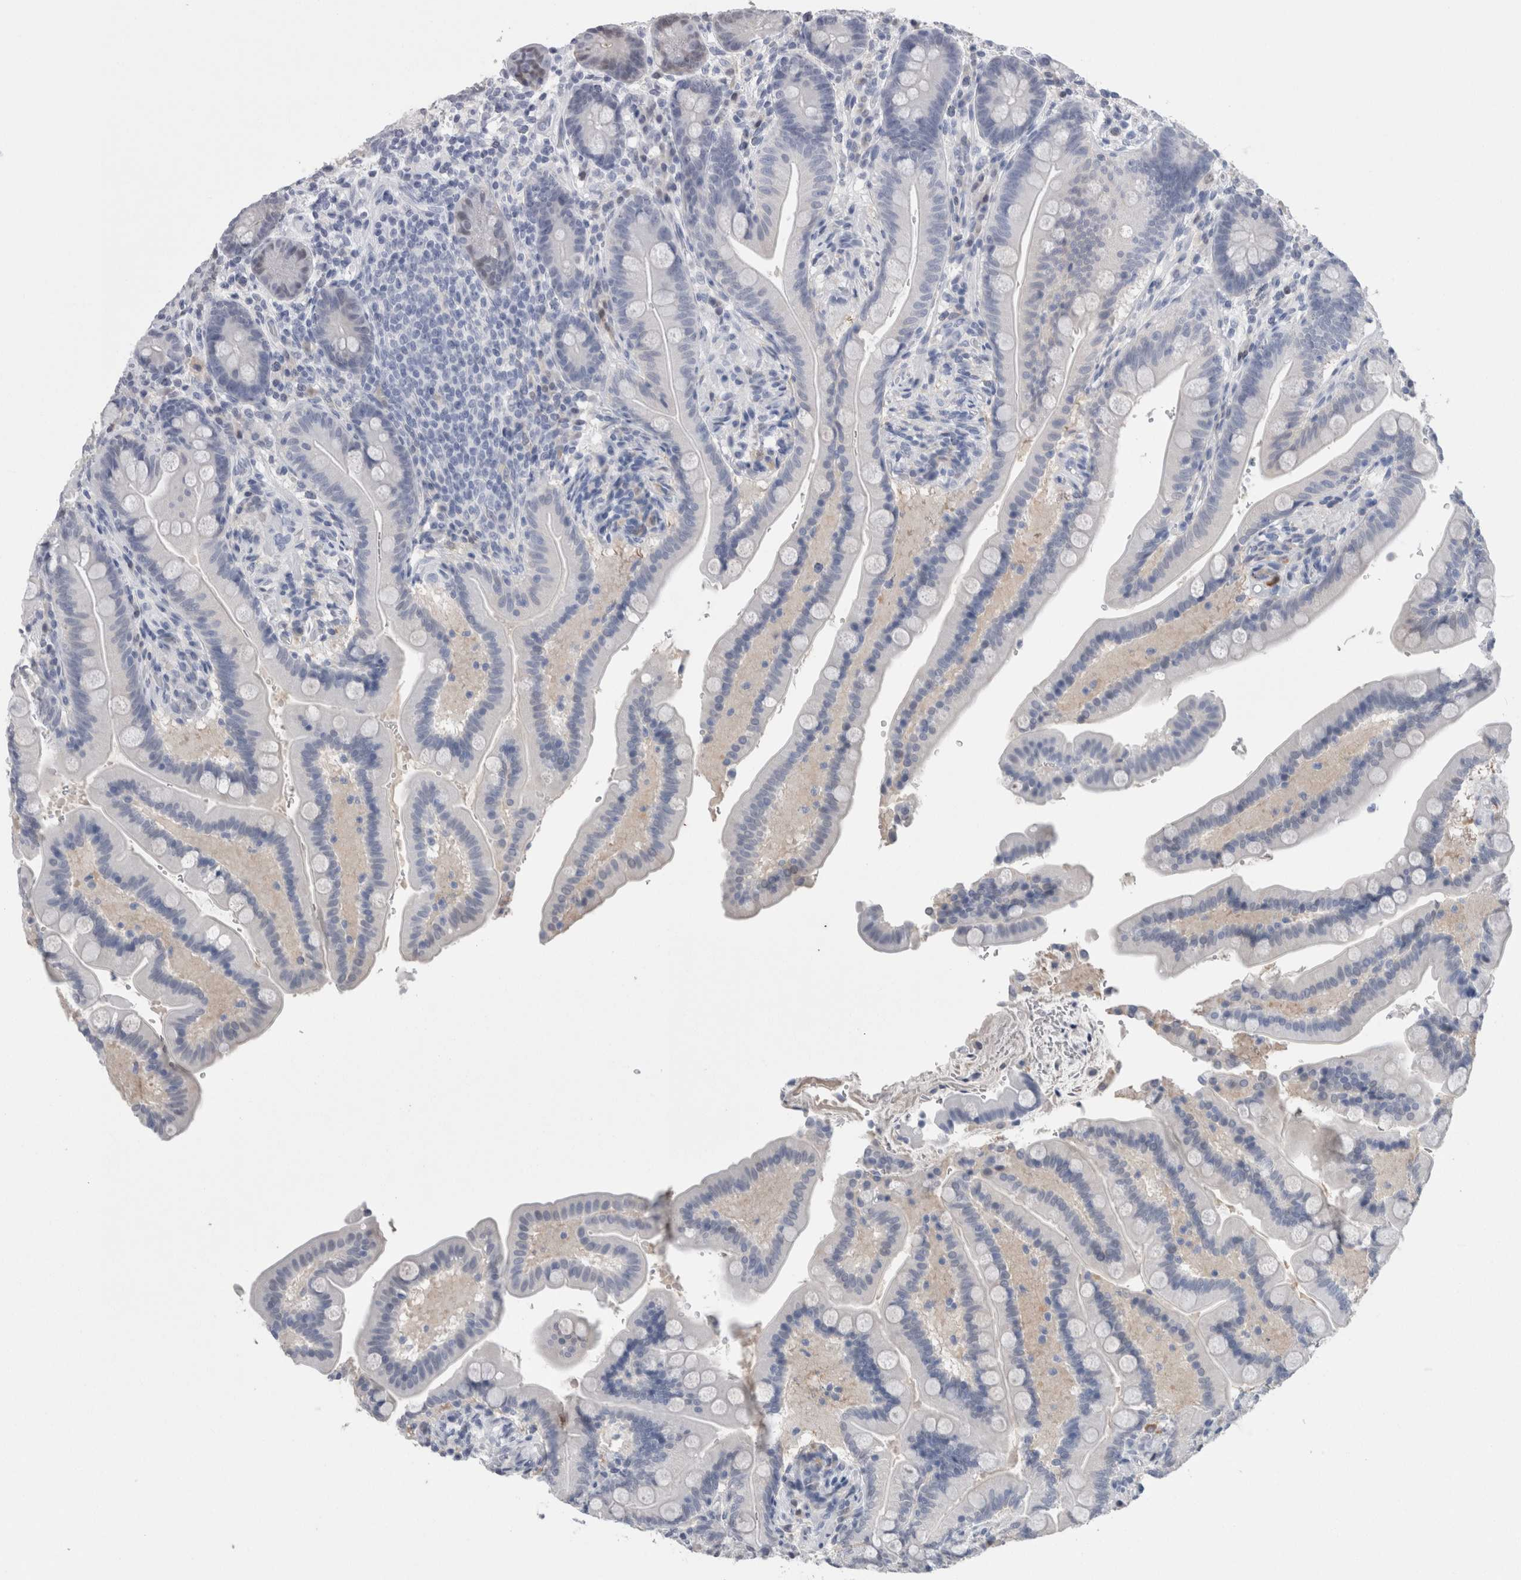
{"staining": {"intensity": "negative", "quantity": "none", "location": "none"}, "tissue": "colon", "cell_type": "Endothelial cells", "image_type": "normal", "snomed": [{"axis": "morphology", "description": "Normal tissue, NOS"}, {"axis": "topography", "description": "Smooth muscle"}, {"axis": "topography", "description": "Colon"}], "caption": "Immunohistochemistry of benign colon exhibits no staining in endothelial cells.", "gene": "CA8", "patient": {"sex": "male", "age": 73}}